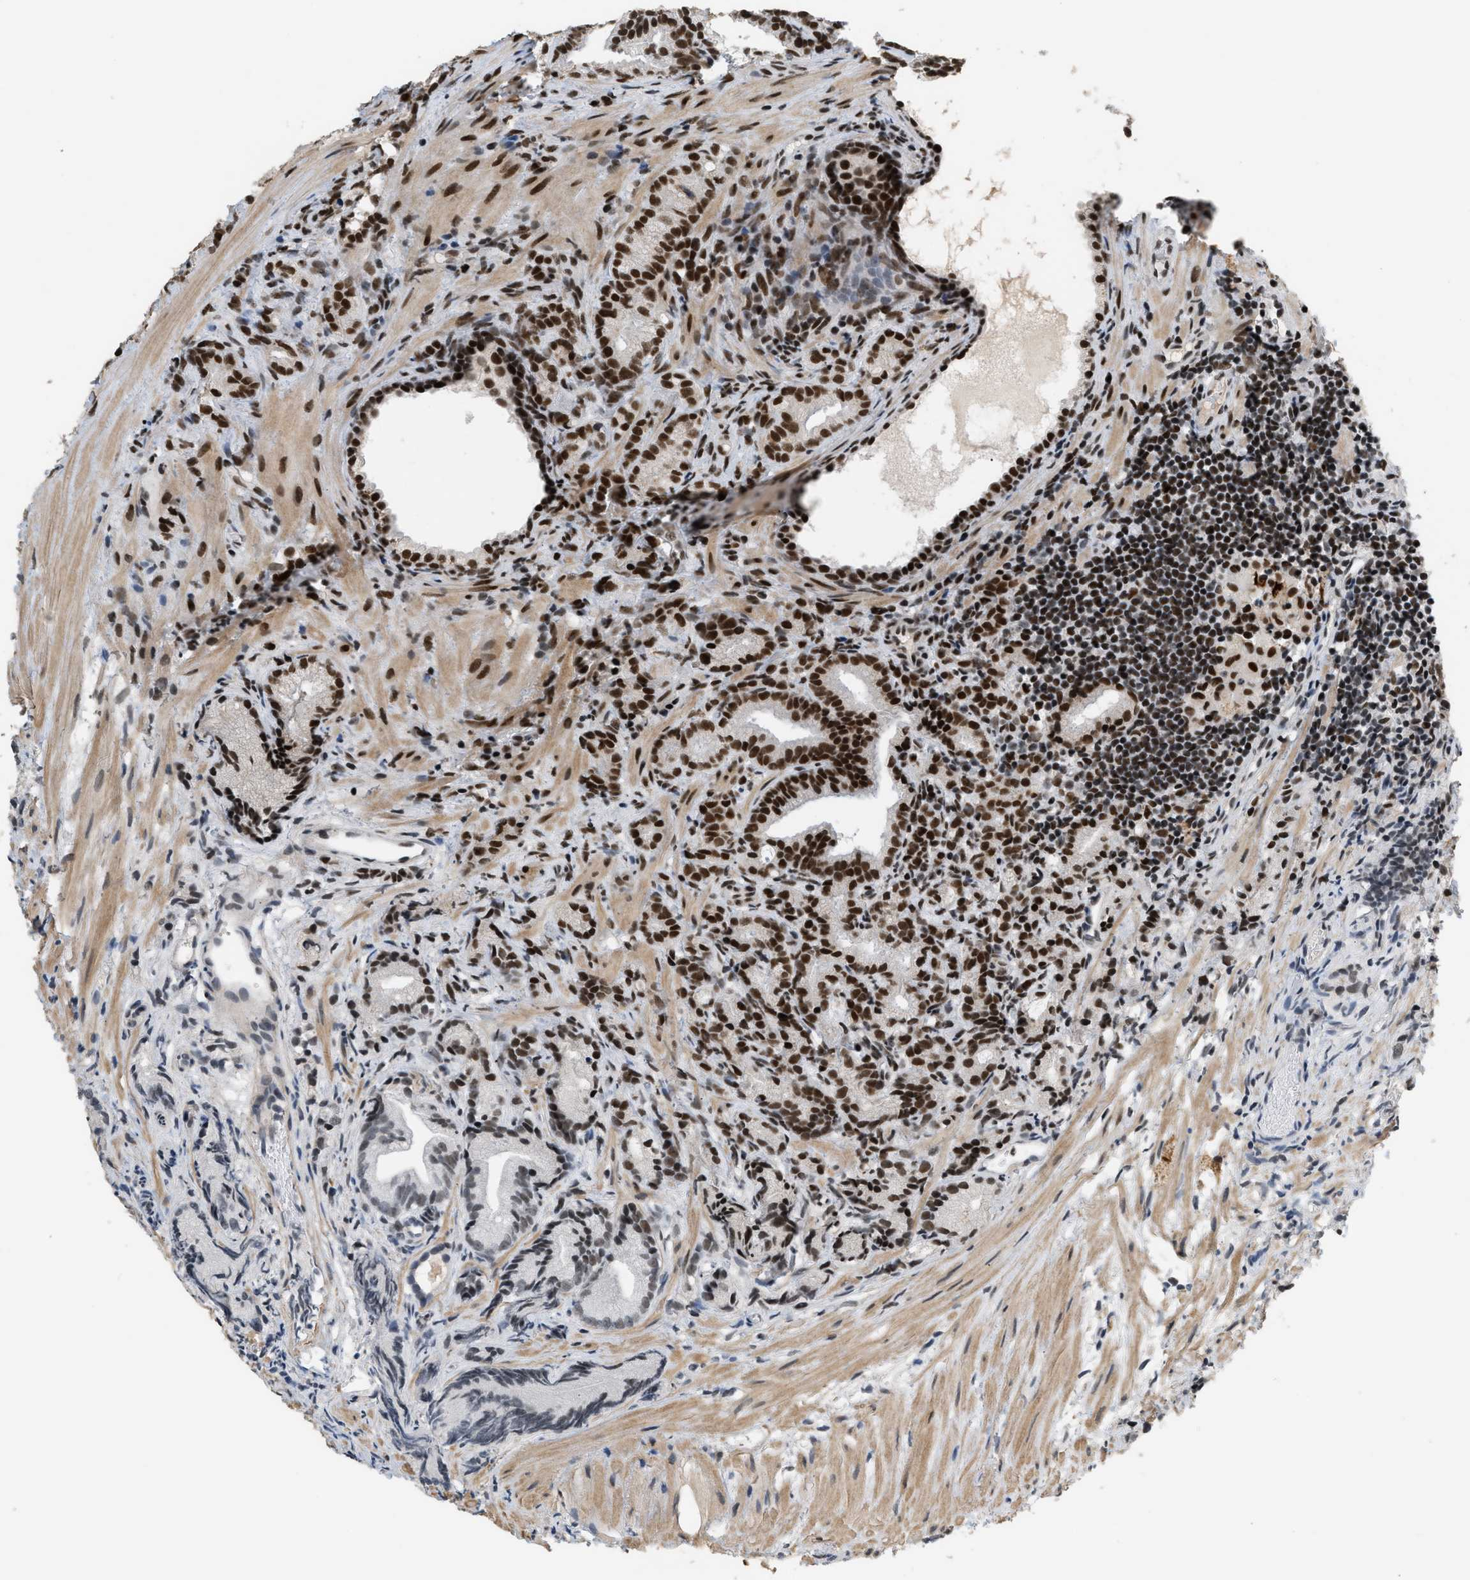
{"staining": {"intensity": "strong", "quantity": ">75%", "location": "nuclear"}, "tissue": "prostate cancer", "cell_type": "Tumor cells", "image_type": "cancer", "snomed": [{"axis": "morphology", "description": "Adenocarcinoma, Low grade"}, {"axis": "topography", "description": "Prostate"}], "caption": "Protein analysis of adenocarcinoma (low-grade) (prostate) tissue displays strong nuclear positivity in about >75% of tumor cells.", "gene": "SMARCB1", "patient": {"sex": "male", "age": 89}}